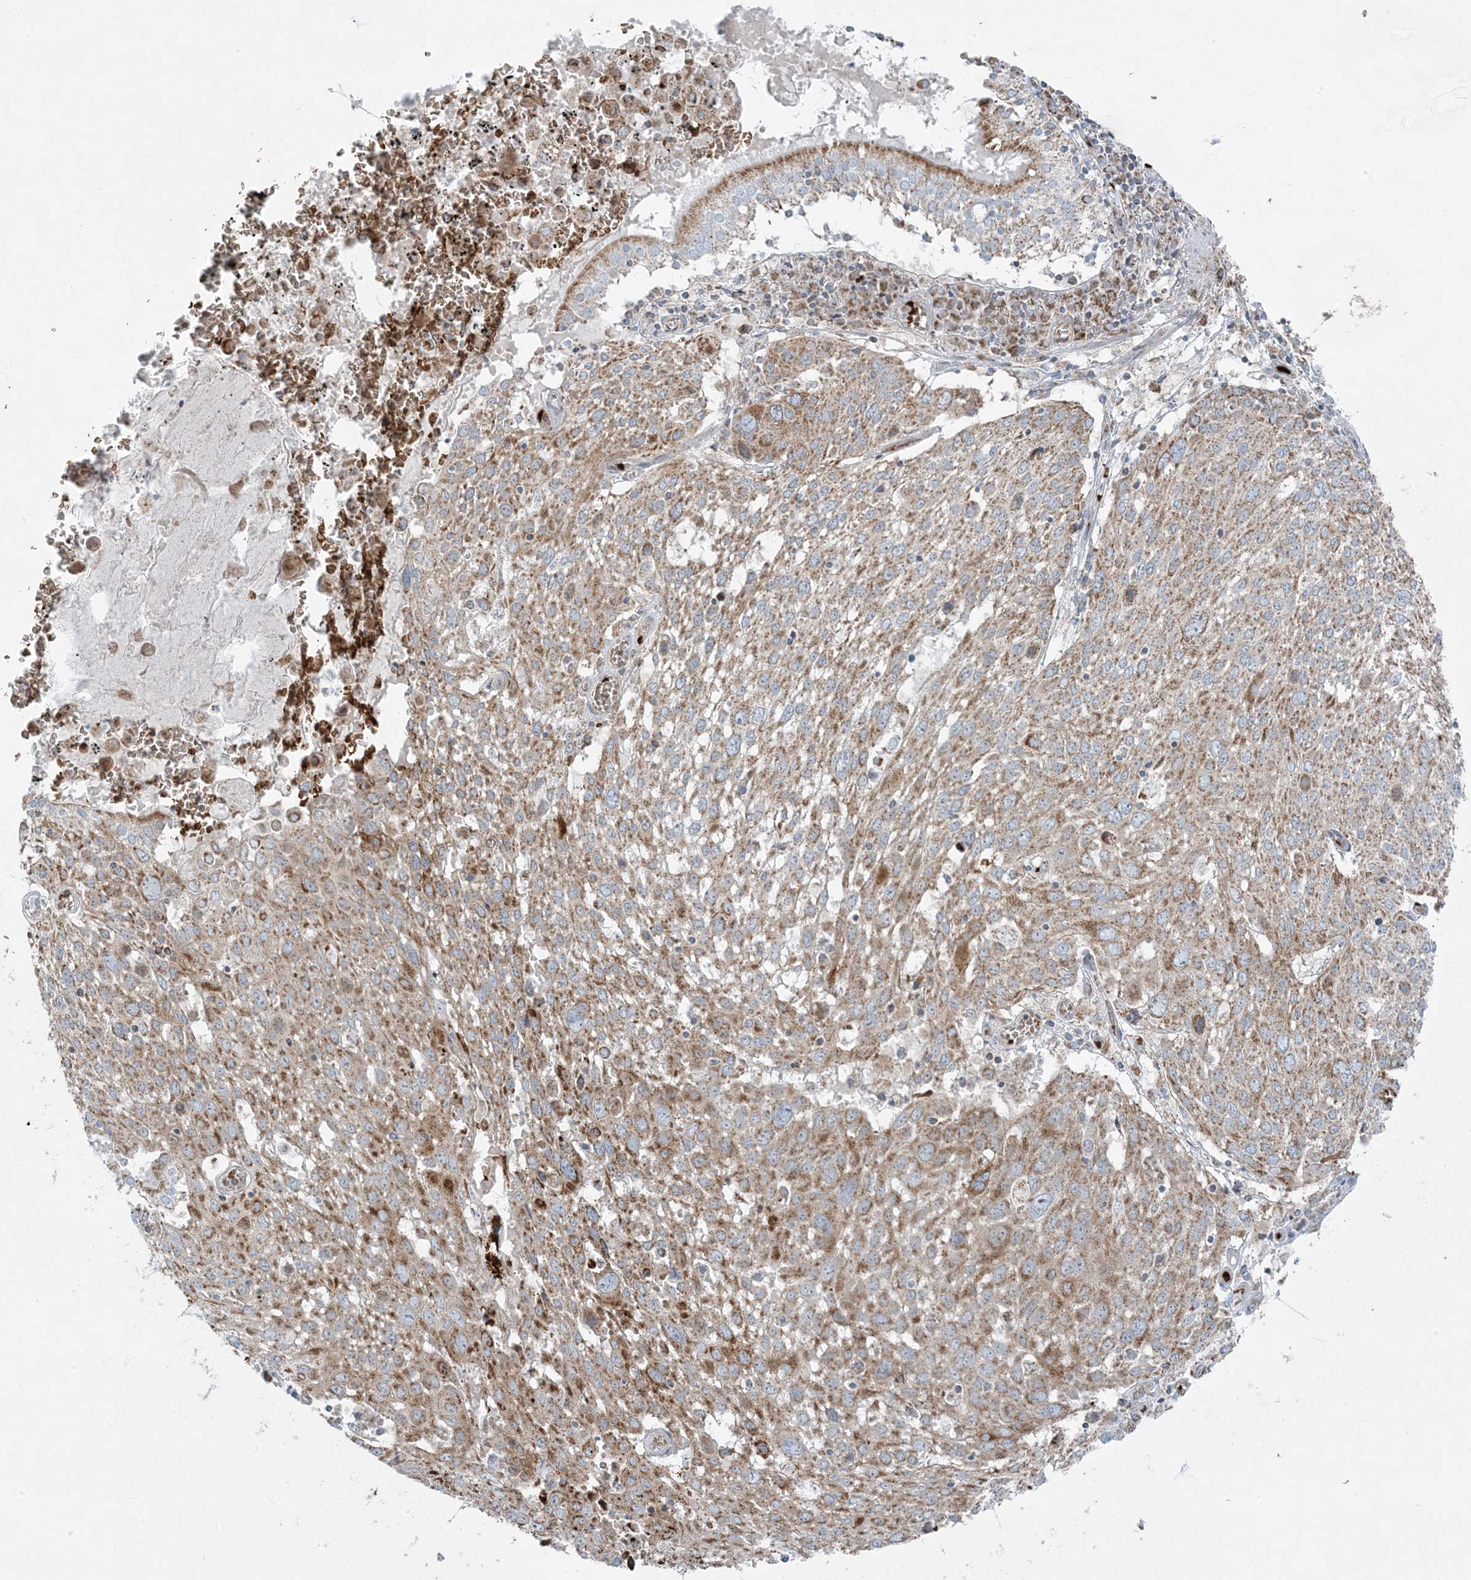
{"staining": {"intensity": "moderate", "quantity": ">75%", "location": "cytoplasmic/membranous"}, "tissue": "lung cancer", "cell_type": "Tumor cells", "image_type": "cancer", "snomed": [{"axis": "morphology", "description": "Squamous cell carcinoma, NOS"}, {"axis": "topography", "description": "Lung"}], "caption": "The histopathology image displays immunohistochemical staining of lung squamous cell carcinoma. There is moderate cytoplasmic/membranous positivity is identified in approximately >75% of tumor cells. The staining was performed using DAB (3,3'-diaminobenzidine) to visualize the protein expression in brown, while the nuclei were stained in blue with hematoxylin (Magnification: 20x).", "gene": "PIK3R4", "patient": {"sex": "male", "age": 65}}